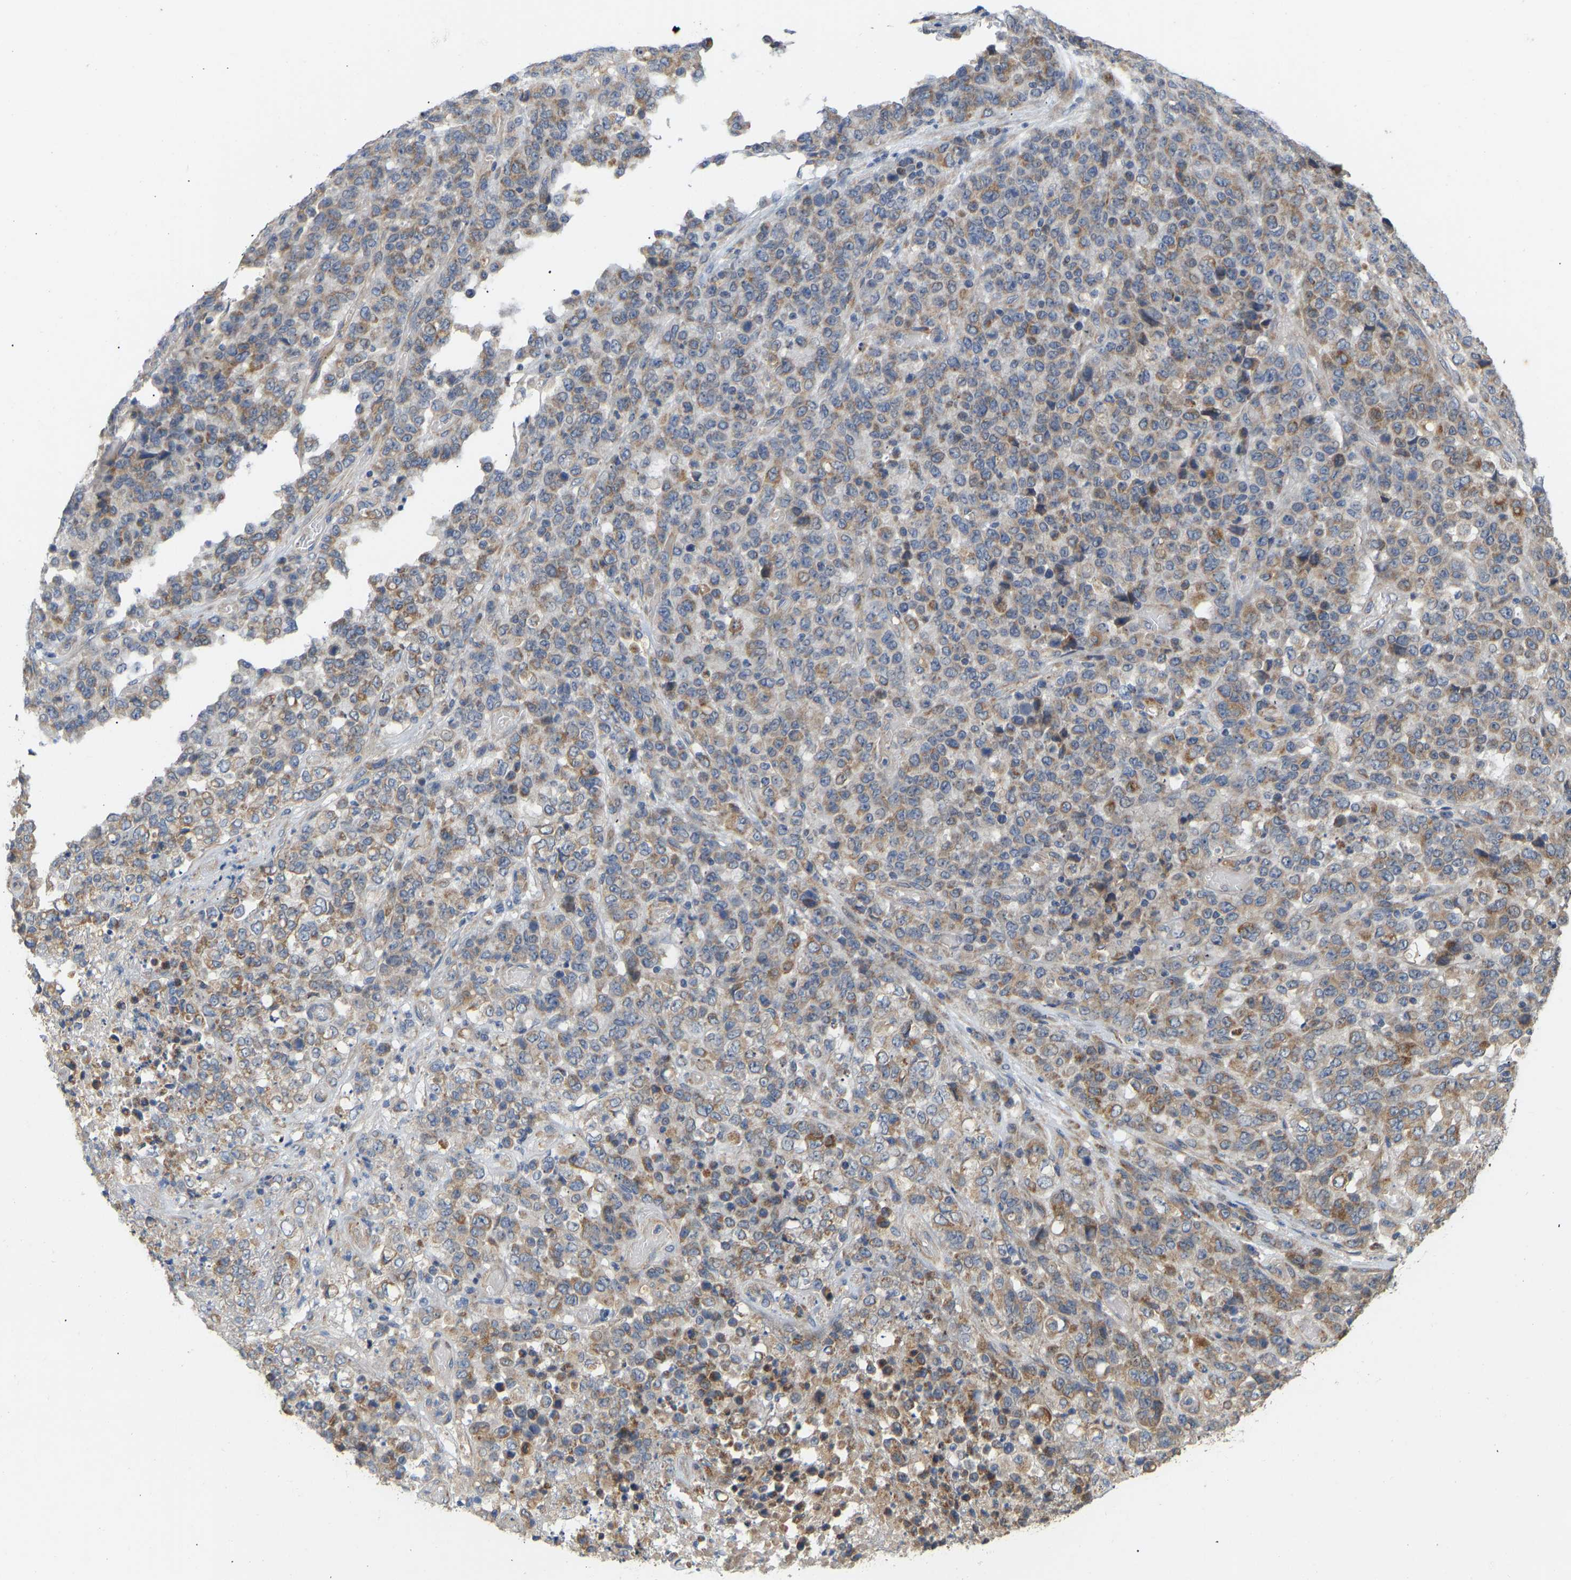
{"staining": {"intensity": "moderate", "quantity": ">75%", "location": "cytoplasmic/membranous"}, "tissue": "stomach cancer", "cell_type": "Tumor cells", "image_type": "cancer", "snomed": [{"axis": "morphology", "description": "Adenocarcinoma, NOS"}, {"axis": "topography", "description": "Stomach"}], "caption": "Protein staining exhibits moderate cytoplasmic/membranous positivity in about >75% of tumor cells in adenocarcinoma (stomach).", "gene": "HACD2", "patient": {"sex": "female", "age": 73}}